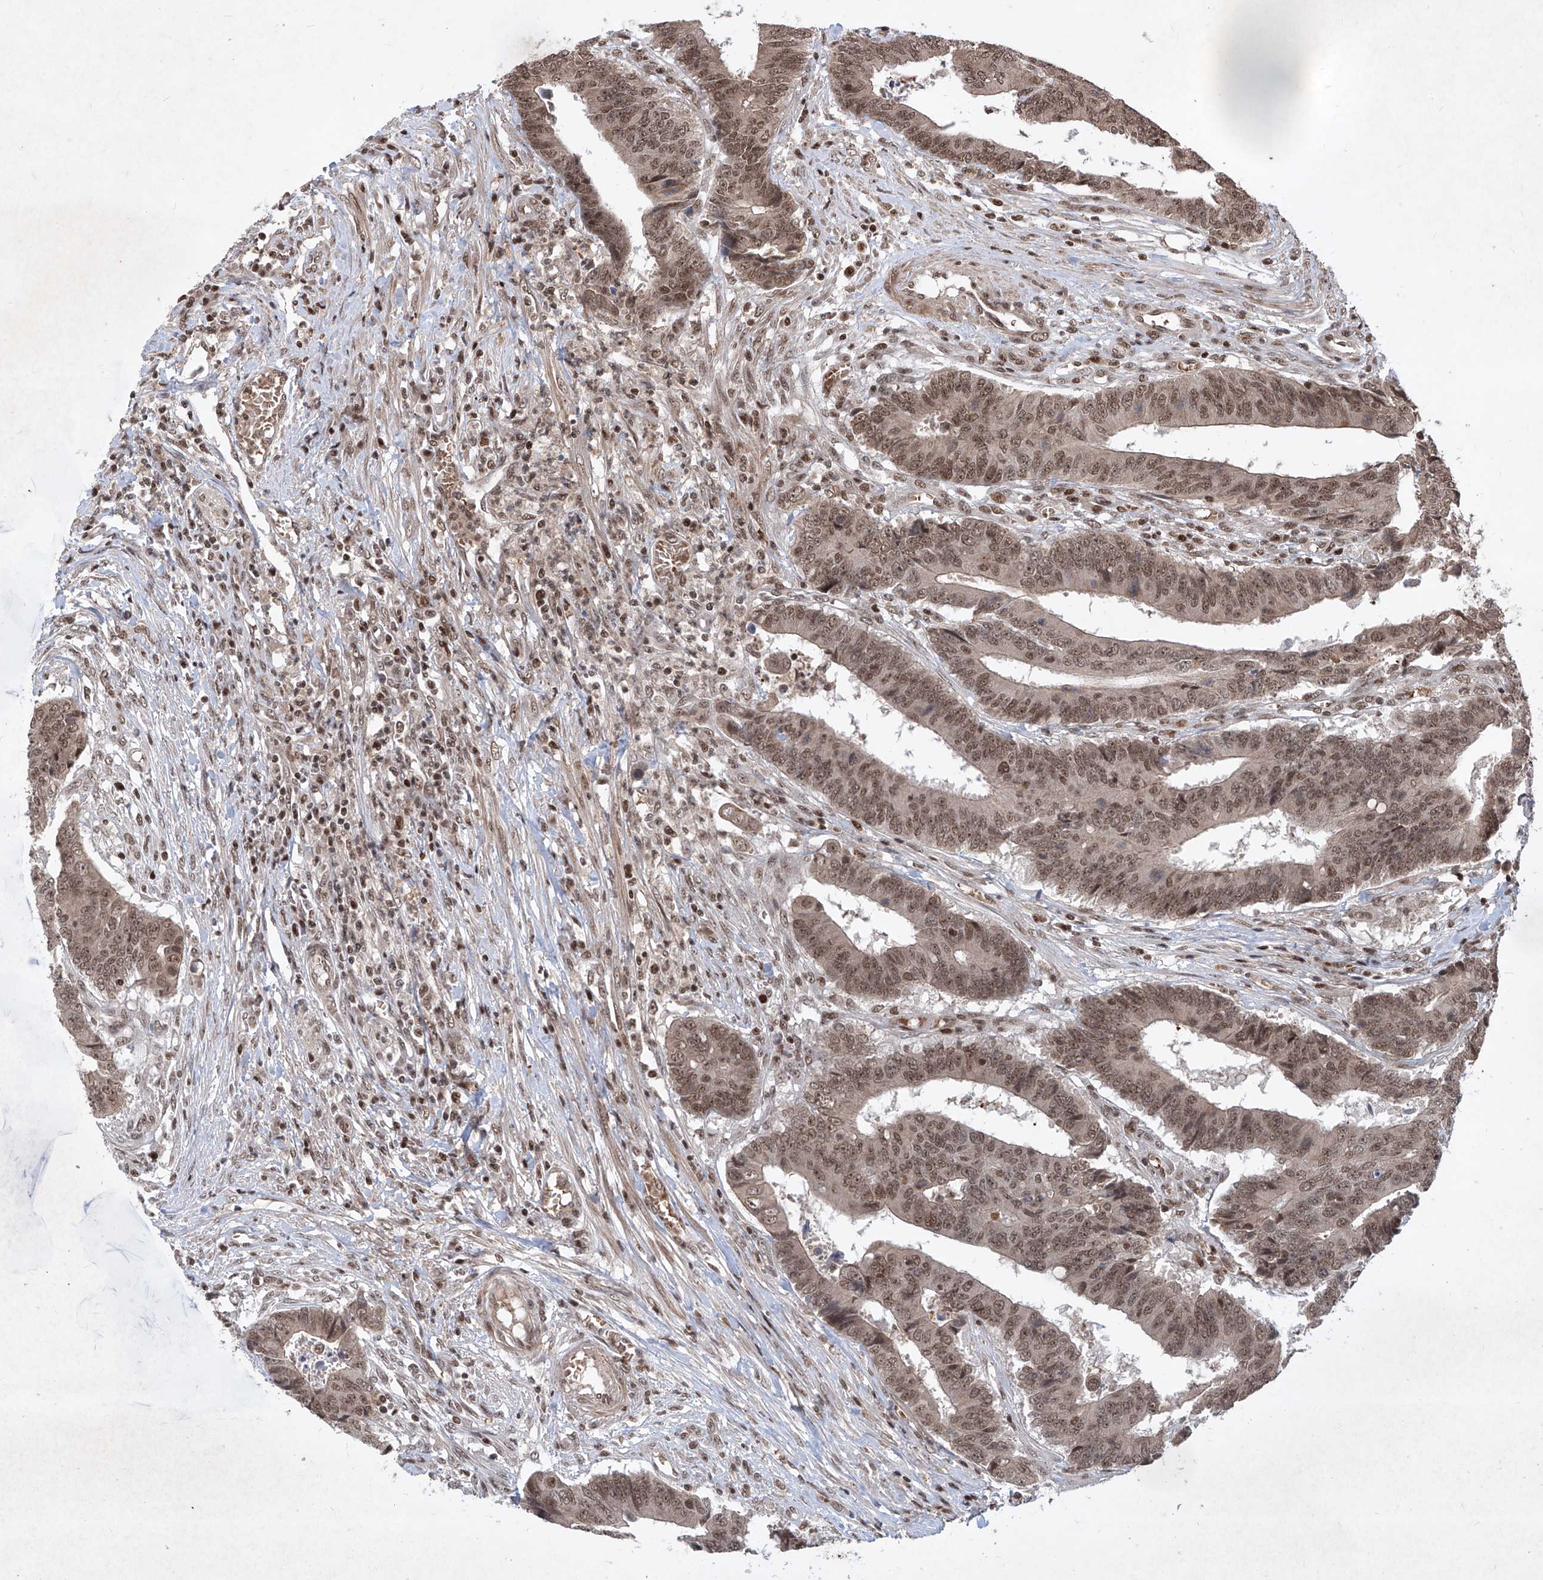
{"staining": {"intensity": "moderate", "quantity": ">75%", "location": "cytoplasmic/membranous,nuclear"}, "tissue": "colorectal cancer", "cell_type": "Tumor cells", "image_type": "cancer", "snomed": [{"axis": "morphology", "description": "Adenocarcinoma, NOS"}, {"axis": "topography", "description": "Rectum"}], "caption": "DAB immunohistochemical staining of colorectal cancer shows moderate cytoplasmic/membranous and nuclear protein staining in about >75% of tumor cells.", "gene": "IRF2", "patient": {"sex": "male", "age": 84}}